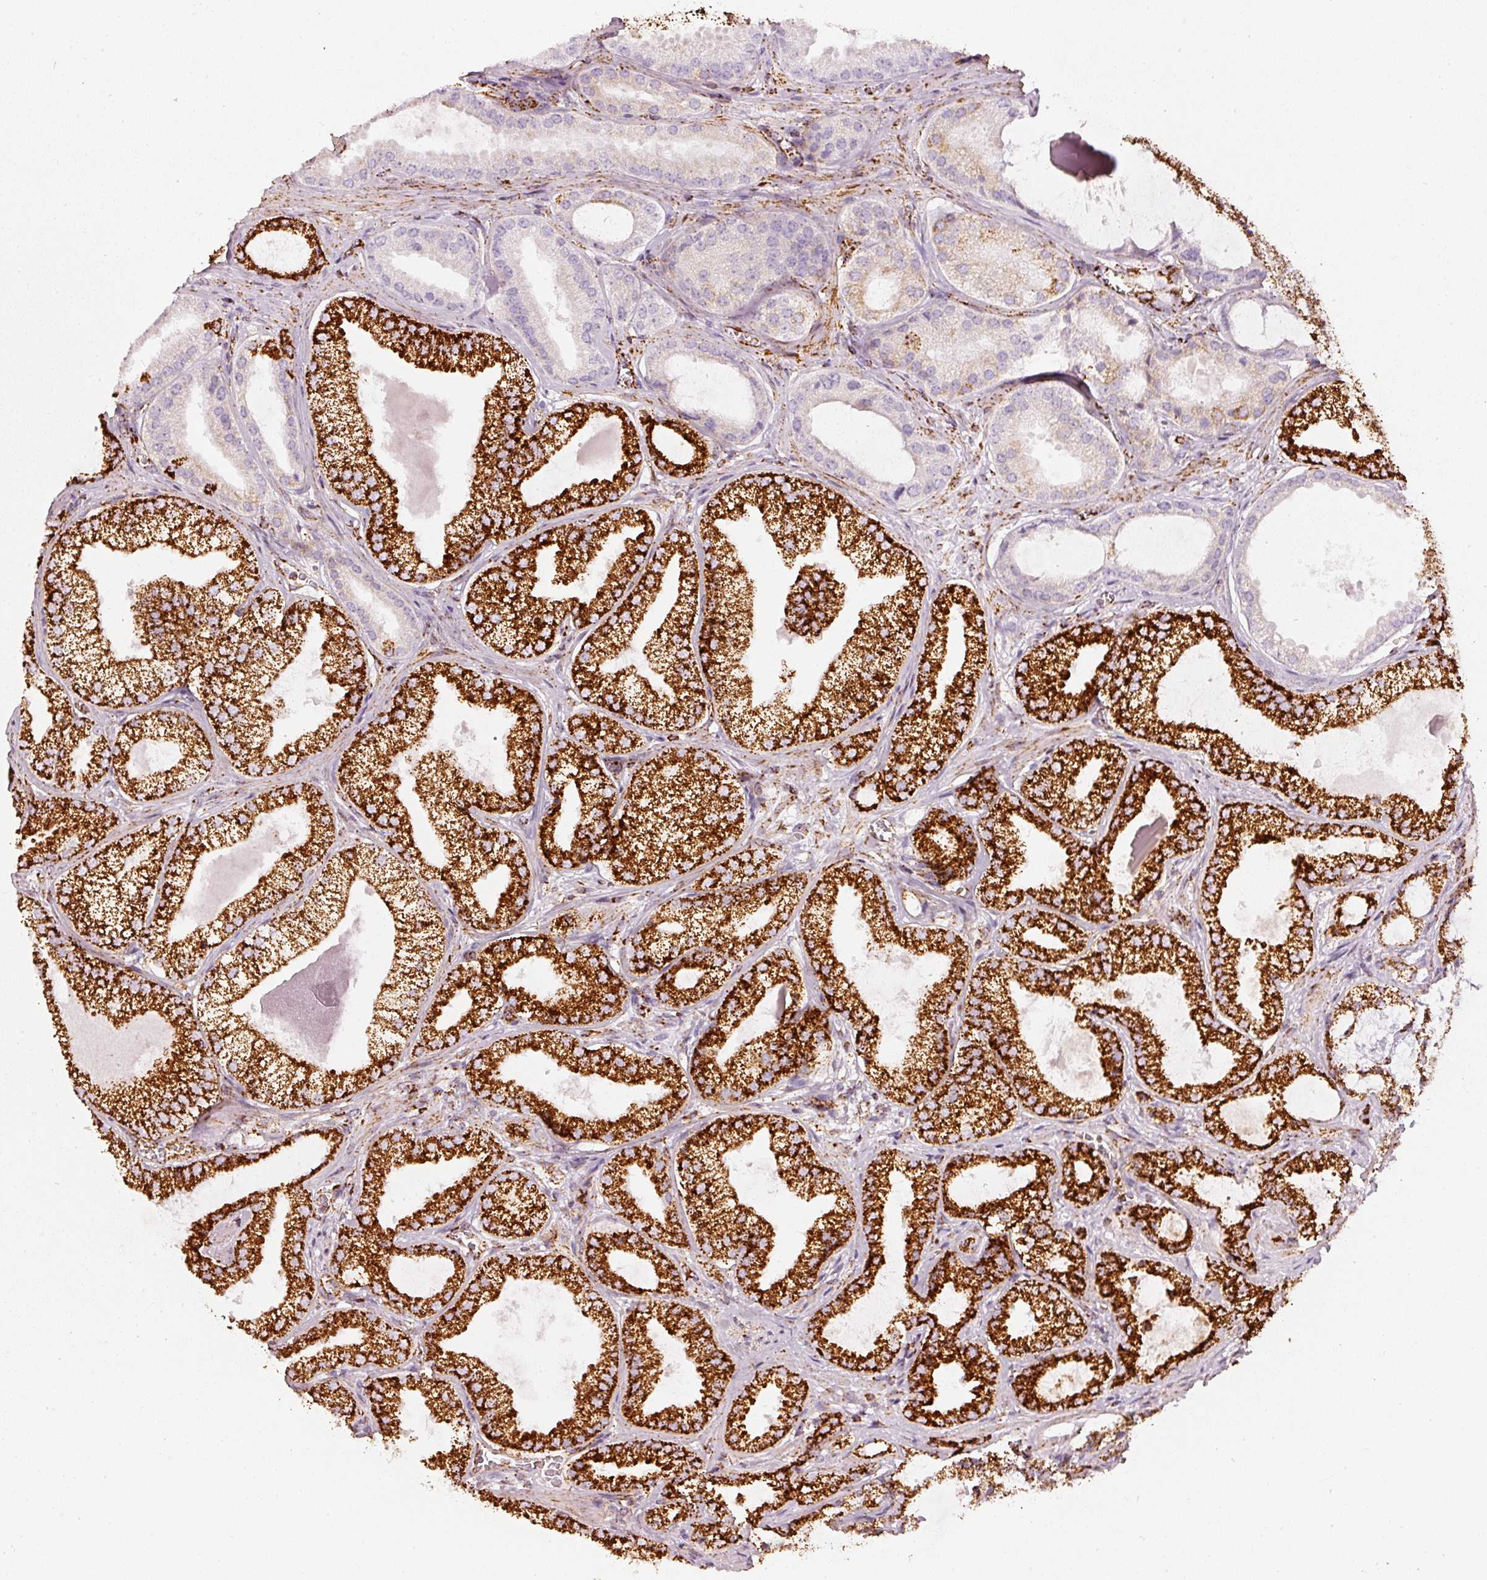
{"staining": {"intensity": "strong", "quantity": ">75%", "location": "cytoplasmic/membranous"}, "tissue": "prostate cancer", "cell_type": "Tumor cells", "image_type": "cancer", "snomed": [{"axis": "morphology", "description": "Adenocarcinoma, Medium grade"}, {"axis": "topography", "description": "Prostate"}], "caption": "Immunohistochemical staining of prostate cancer displays strong cytoplasmic/membranous protein expression in approximately >75% of tumor cells.", "gene": "MT-CO2", "patient": {"sex": "male", "age": 57}}